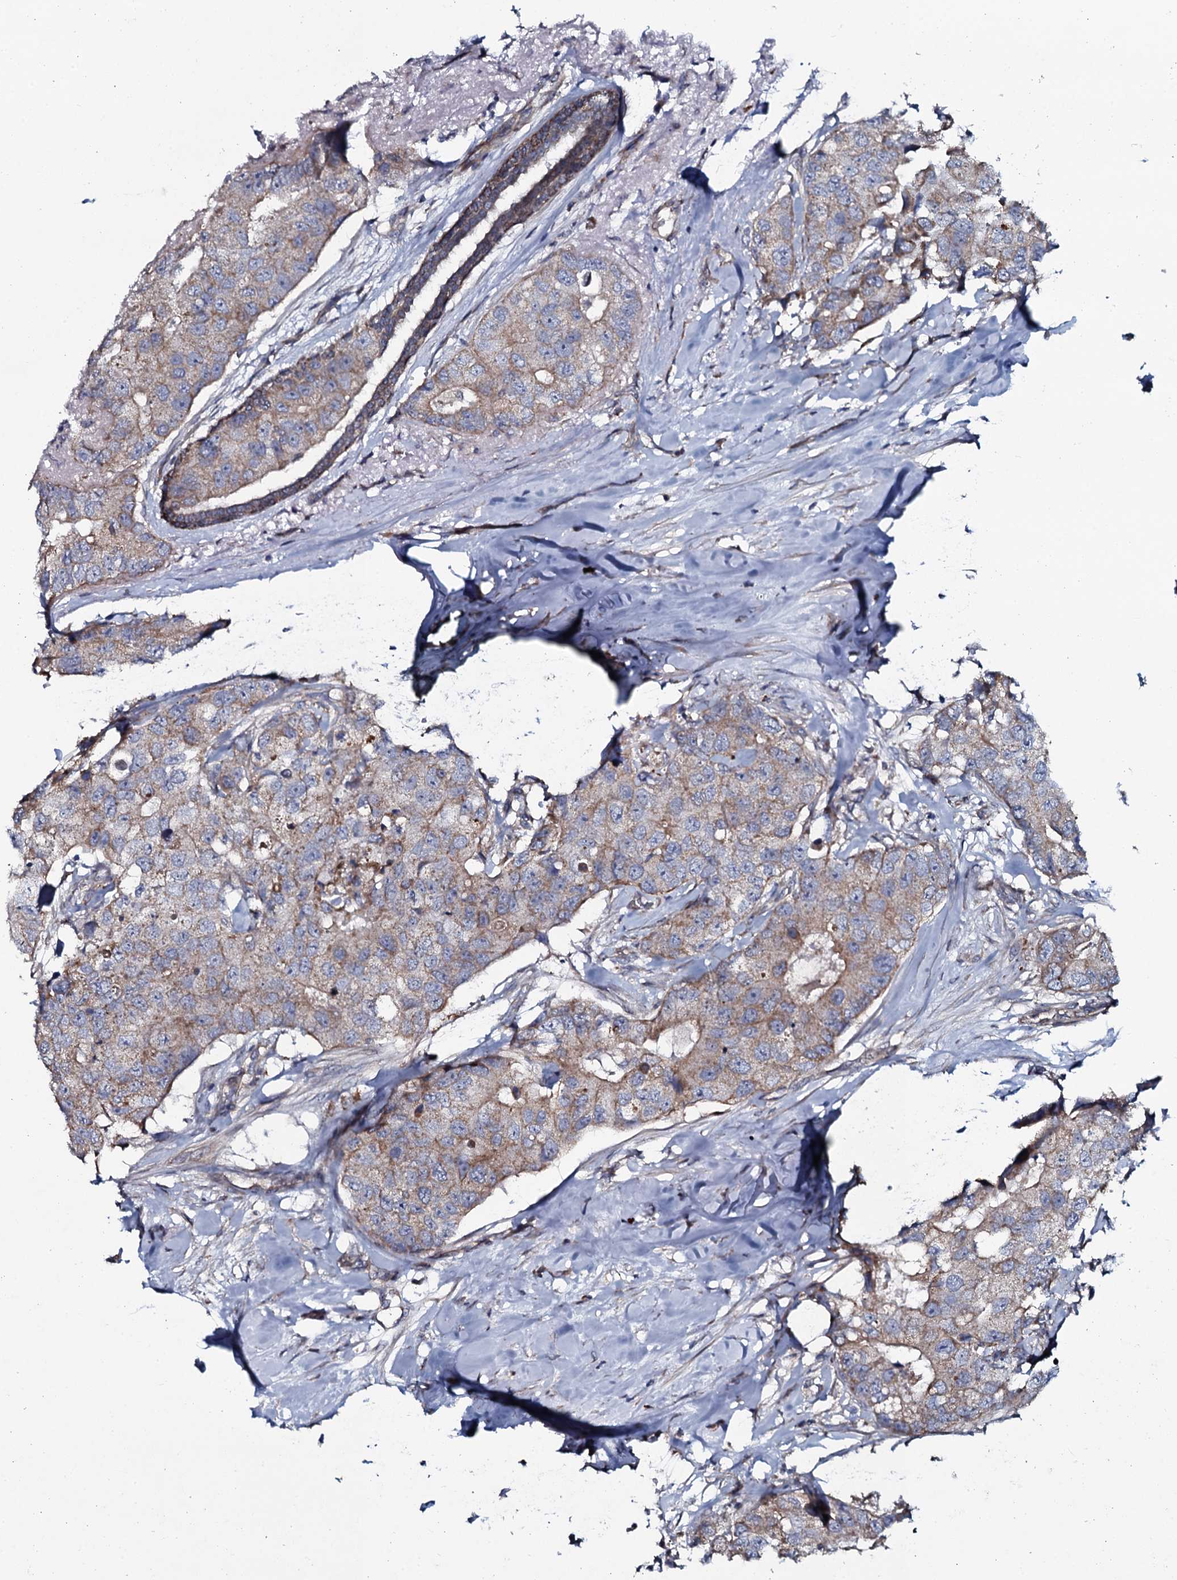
{"staining": {"intensity": "weak", "quantity": "25%-75%", "location": "cytoplasmic/membranous"}, "tissue": "breast cancer", "cell_type": "Tumor cells", "image_type": "cancer", "snomed": [{"axis": "morphology", "description": "Duct carcinoma"}, {"axis": "topography", "description": "Breast"}], "caption": "Breast invasive ductal carcinoma stained for a protein (brown) reveals weak cytoplasmic/membranous positive staining in approximately 25%-75% of tumor cells.", "gene": "KCTD4", "patient": {"sex": "female", "age": 62}}